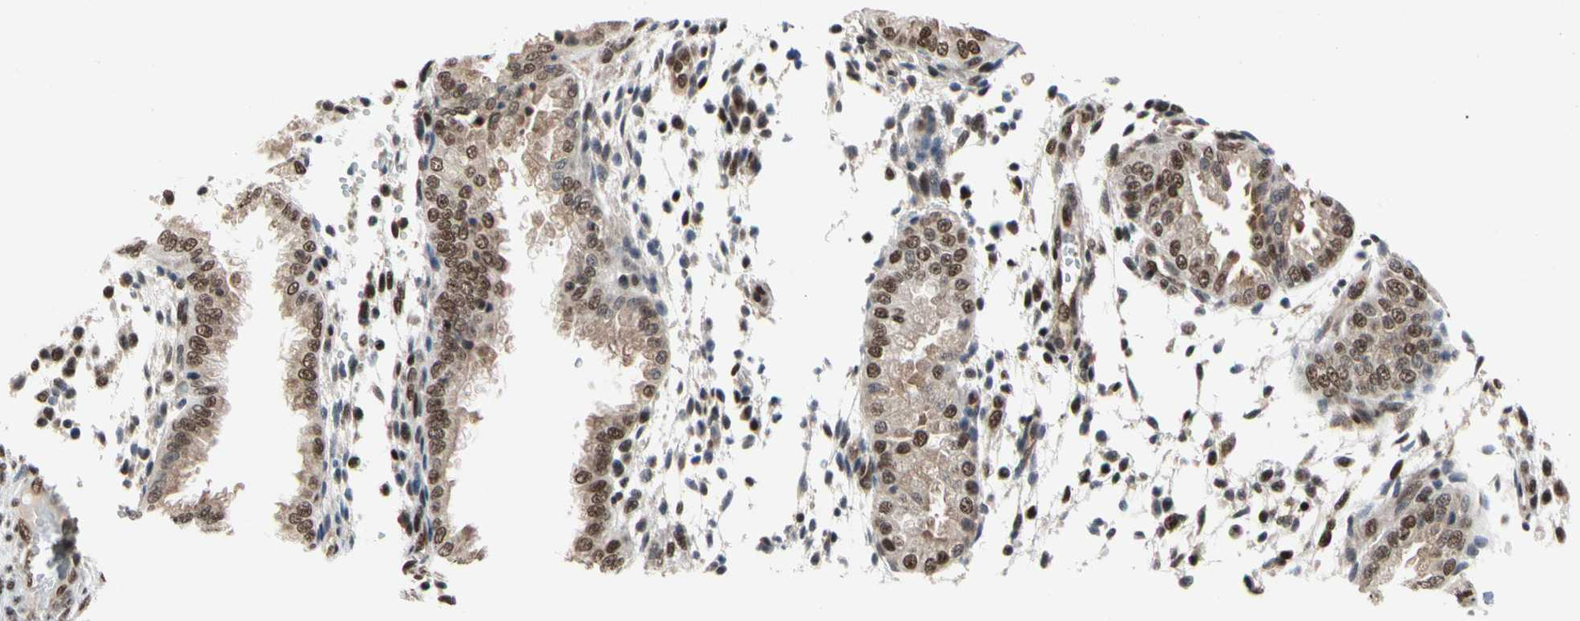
{"staining": {"intensity": "strong", "quantity": ">75%", "location": "nuclear"}, "tissue": "endometrium", "cell_type": "Cells in endometrial stroma", "image_type": "normal", "snomed": [{"axis": "morphology", "description": "Normal tissue, NOS"}, {"axis": "topography", "description": "Endometrium"}], "caption": "Protein positivity by immunohistochemistry exhibits strong nuclear positivity in about >75% of cells in endometrial stroma in benign endometrium.", "gene": "FAM98B", "patient": {"sex": "female", "age": 33}}